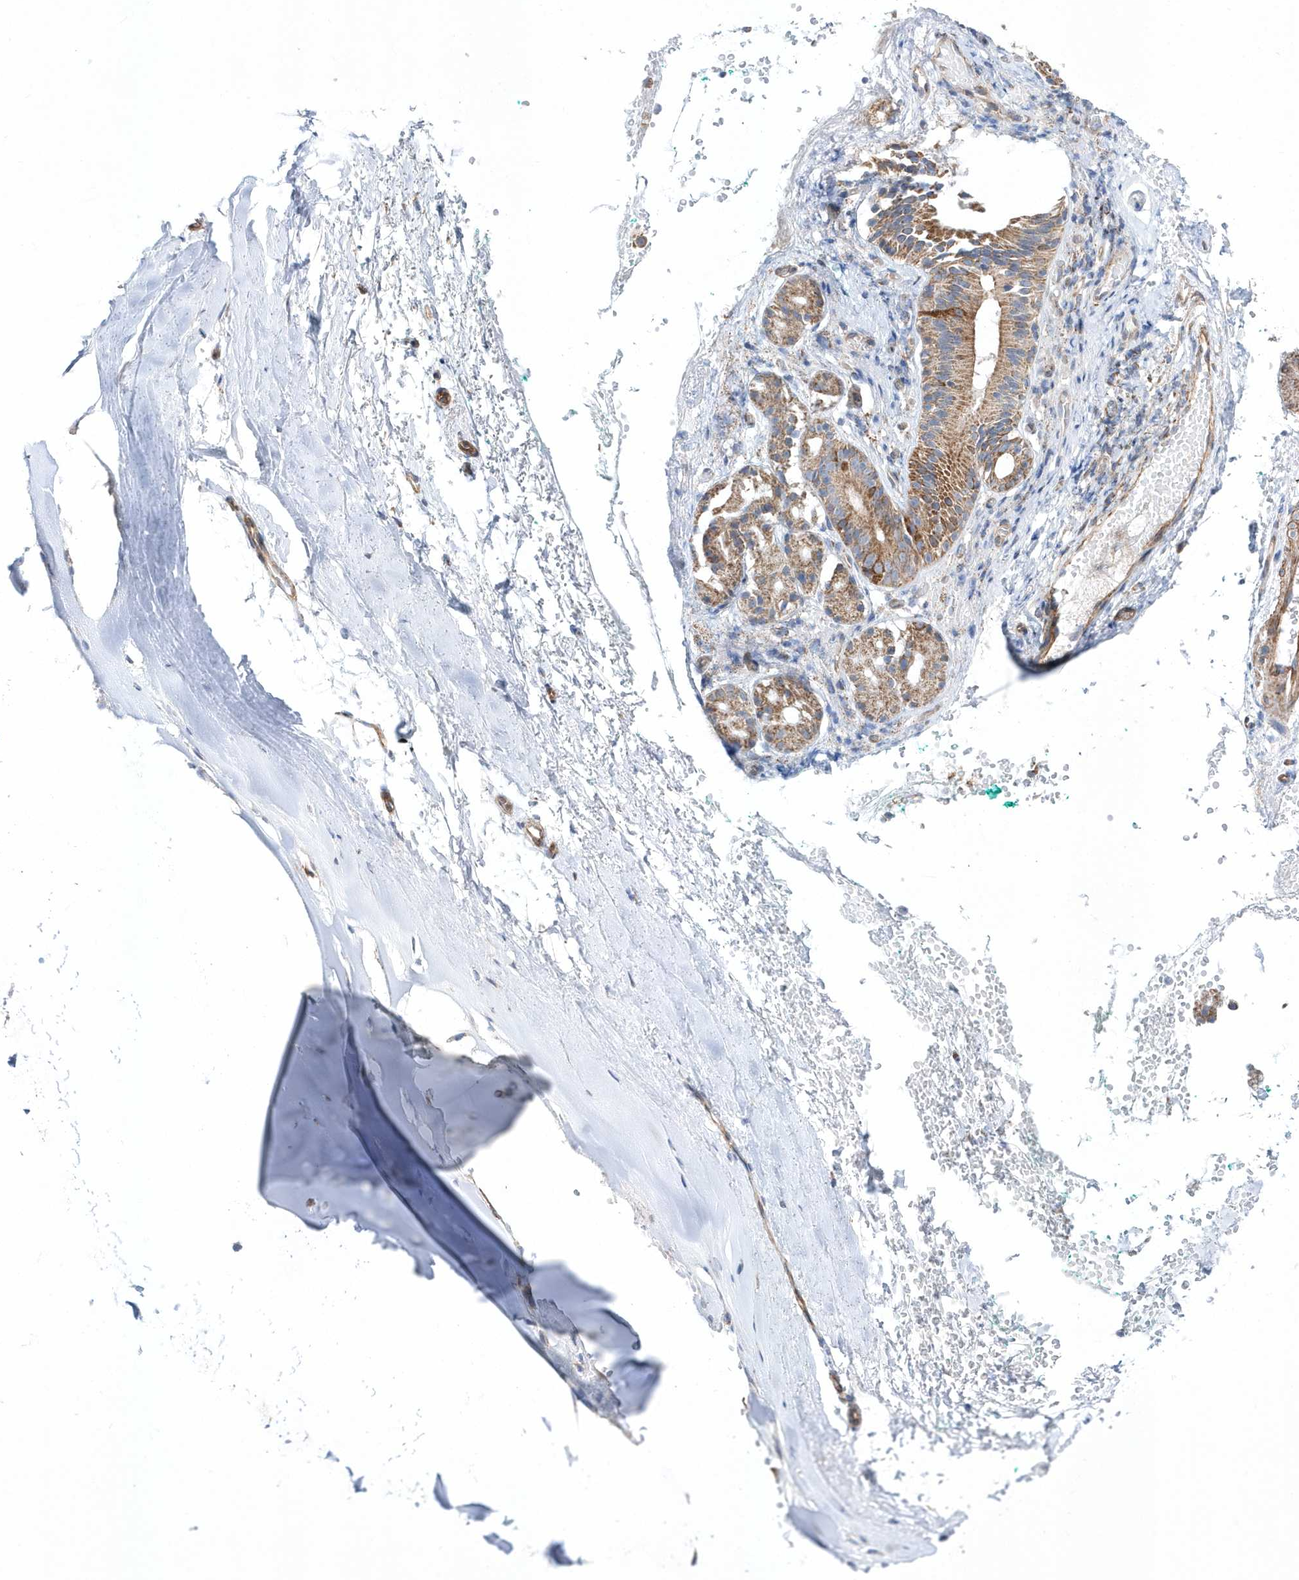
{"staining": {"intensity": "weak", "quantity": "<25%", "location": "cytoplasmic/membranous"}, "tissue": "adipose tissue", "cell_type": "Adipocytes", "image_type": "normal", "snomed": [{"axis": "morphology", "description": "Normal tissue, NOS"}, {"axis": "morphology", "description": "Basal cell carcinoma"}, {"axis": "topography", "description": "Cartilage tissue"}, {"axis": "topography", "description": "Nasopharynx"}, {"axis": "topography", "description": "Oral tissue"}], "caption": "High power microscopy photomicrograph of an immunohistochemistry image of benign adipose tissue, revealing no significant staining in adipocytes.", "gene": "OPA1", "patient": {"sex": "female", "age": 77}}